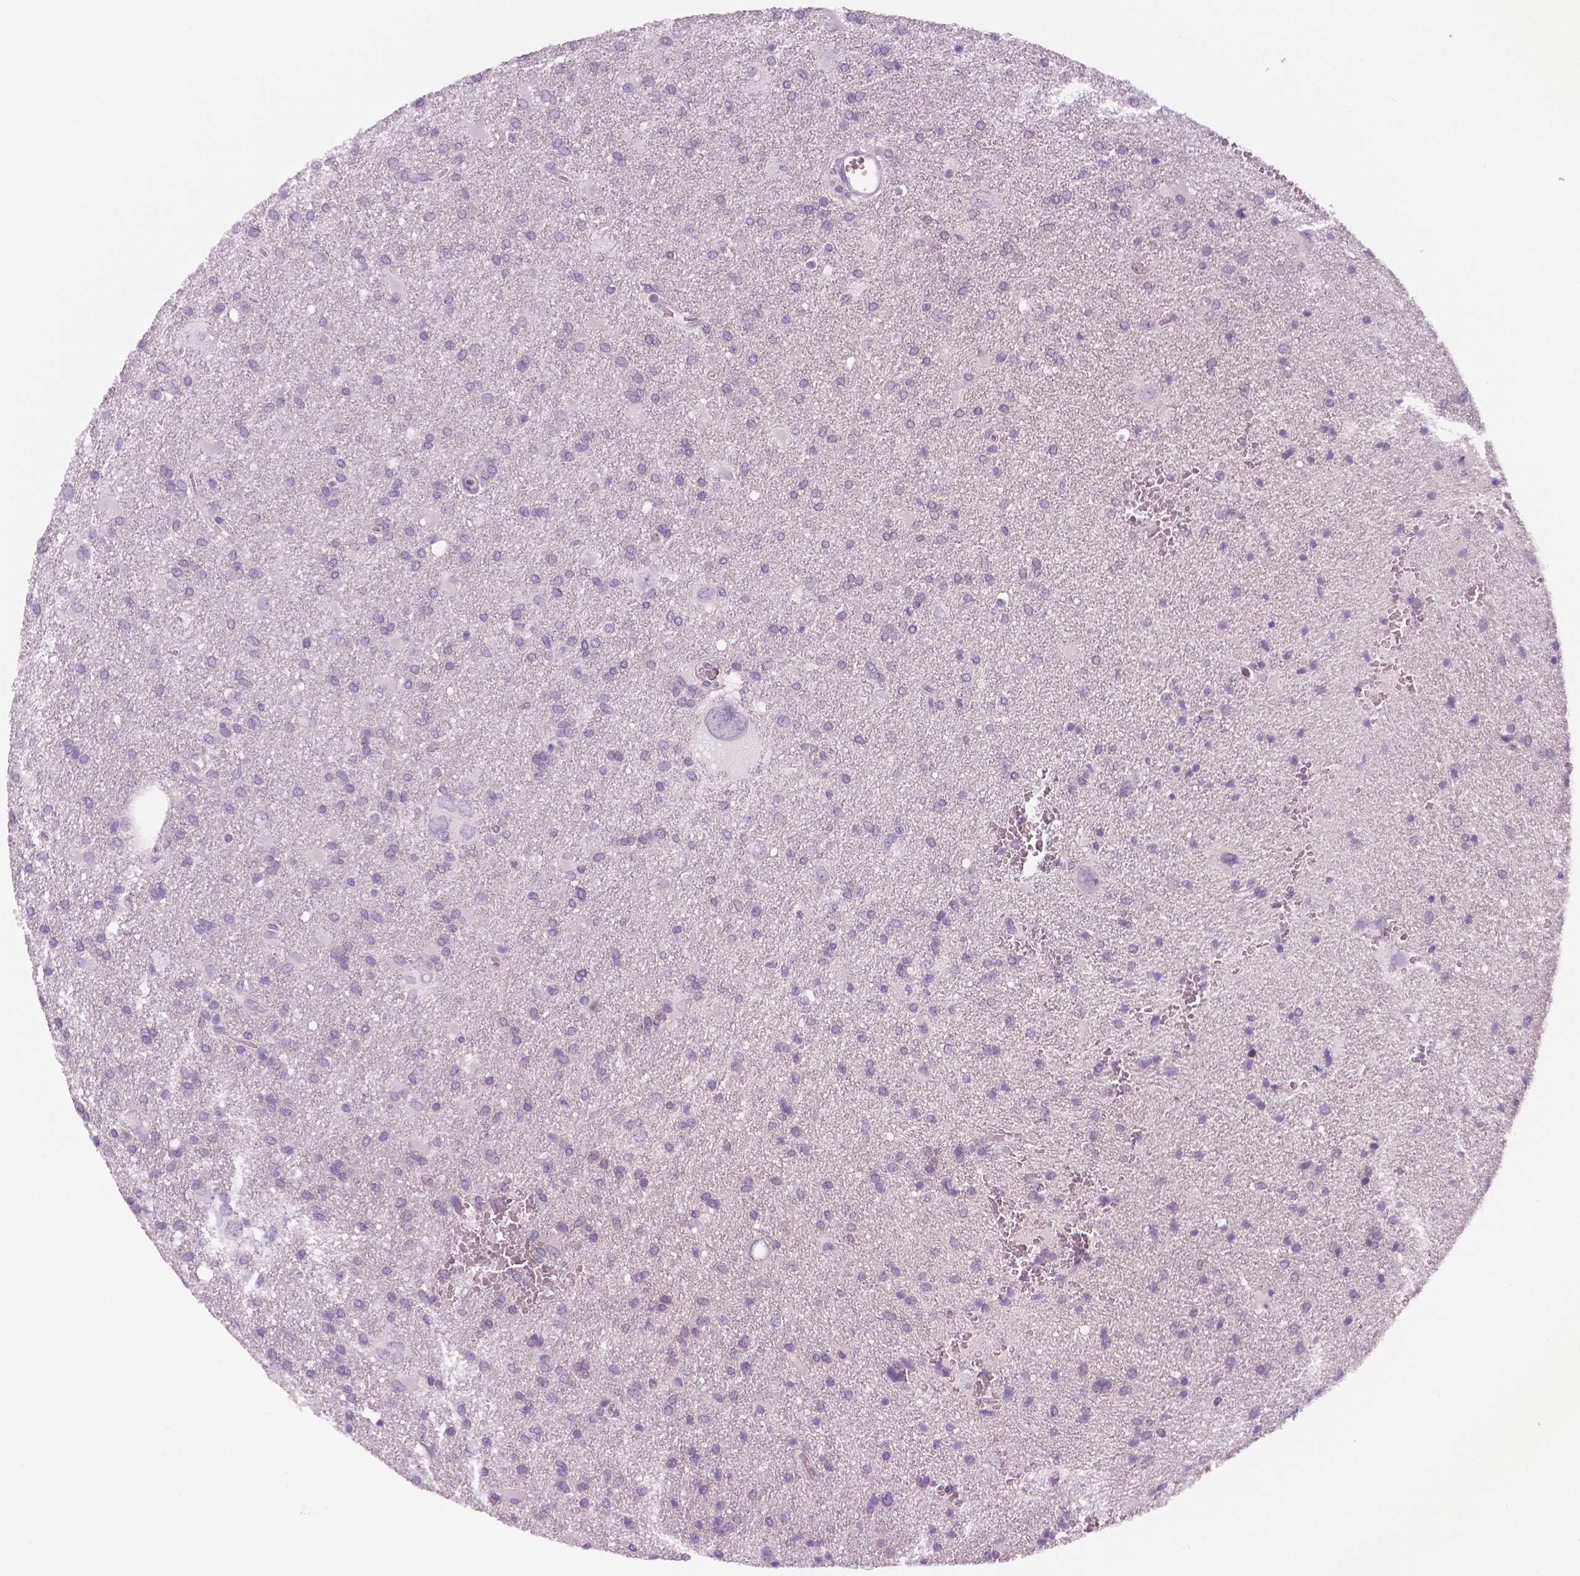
{"staining": {"intensity": "negative", "quantity": "none", "location": "none"}, "tissue": "glioma", "cell_type": "Tumor cells", "image_type": "cancer", "snomed": [{"axis": "morphology", "description": "Glioma, malignant, Low grade"}, {"axis": "topography", "description": "Brain"}], "caption": "This is an immunohistochemistry (IHC) image of human glioma. There is no positivity in tumor cells.", "gene": "MKI67", "patient": {"sex": "male", "age": 66}}